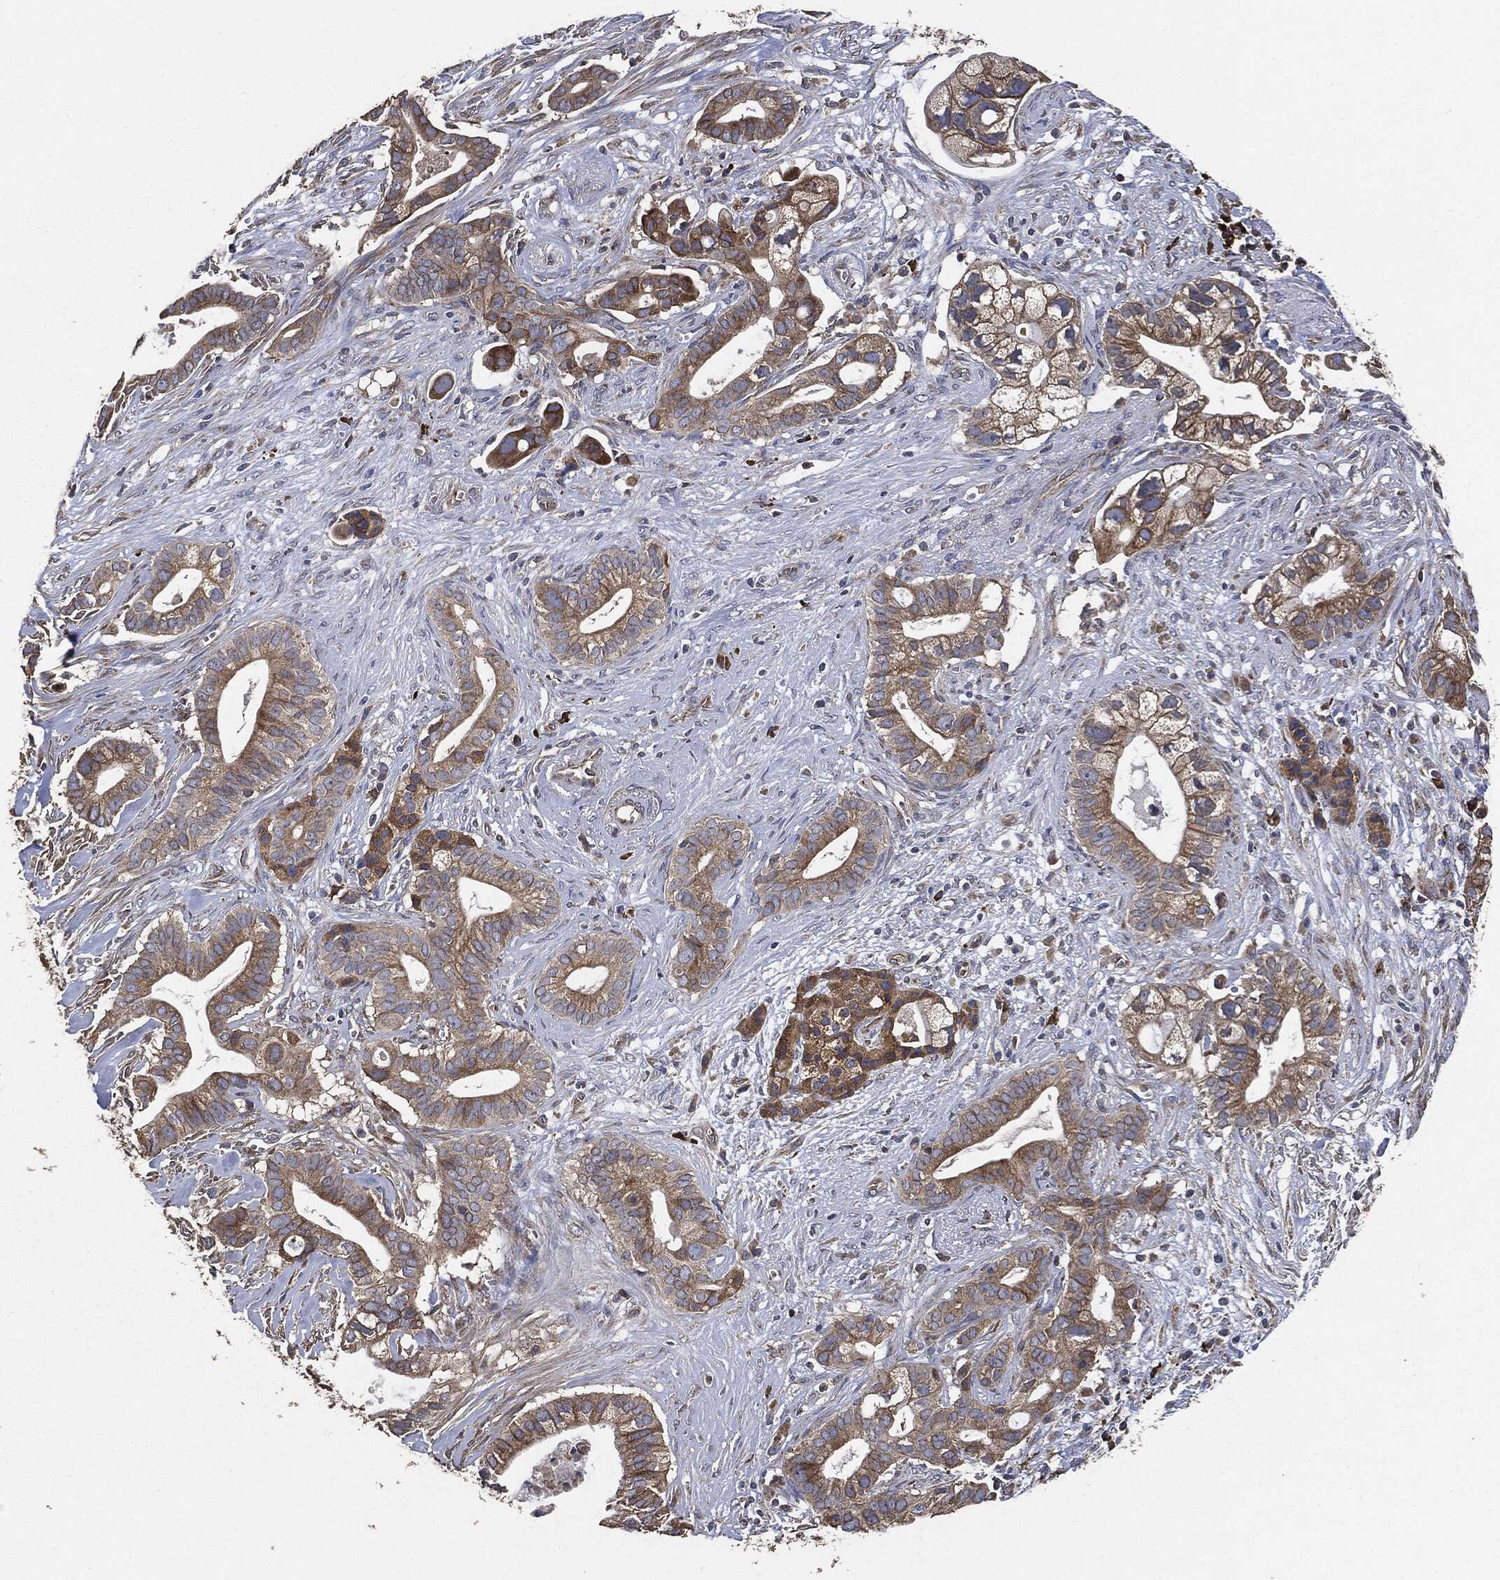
{"staining": {"intensity": "strong", "quantity": "25%-75%", "location": "cytoplasmic/membranous"}, "tissue": "pancreatic cancer", "cell_type": "Tumor cells", "image_type": "cancer", "snomed": [{"axis": "morphology", "description": "Adenocarcinoma, NOS"}, {"axis": "topography", "description": "Pancreas"}], "caption": "Protein positivity by immunohistochemistry exhibits strong cytoplasmic/membranous positivity in approximately 25%-75% of tumor cells in adenocarcinoma (pancreatic). (IHC, brightfield microscopy, high magnification).", "gene": "STK3", "patient": {"sex": "male", "age": 61}}